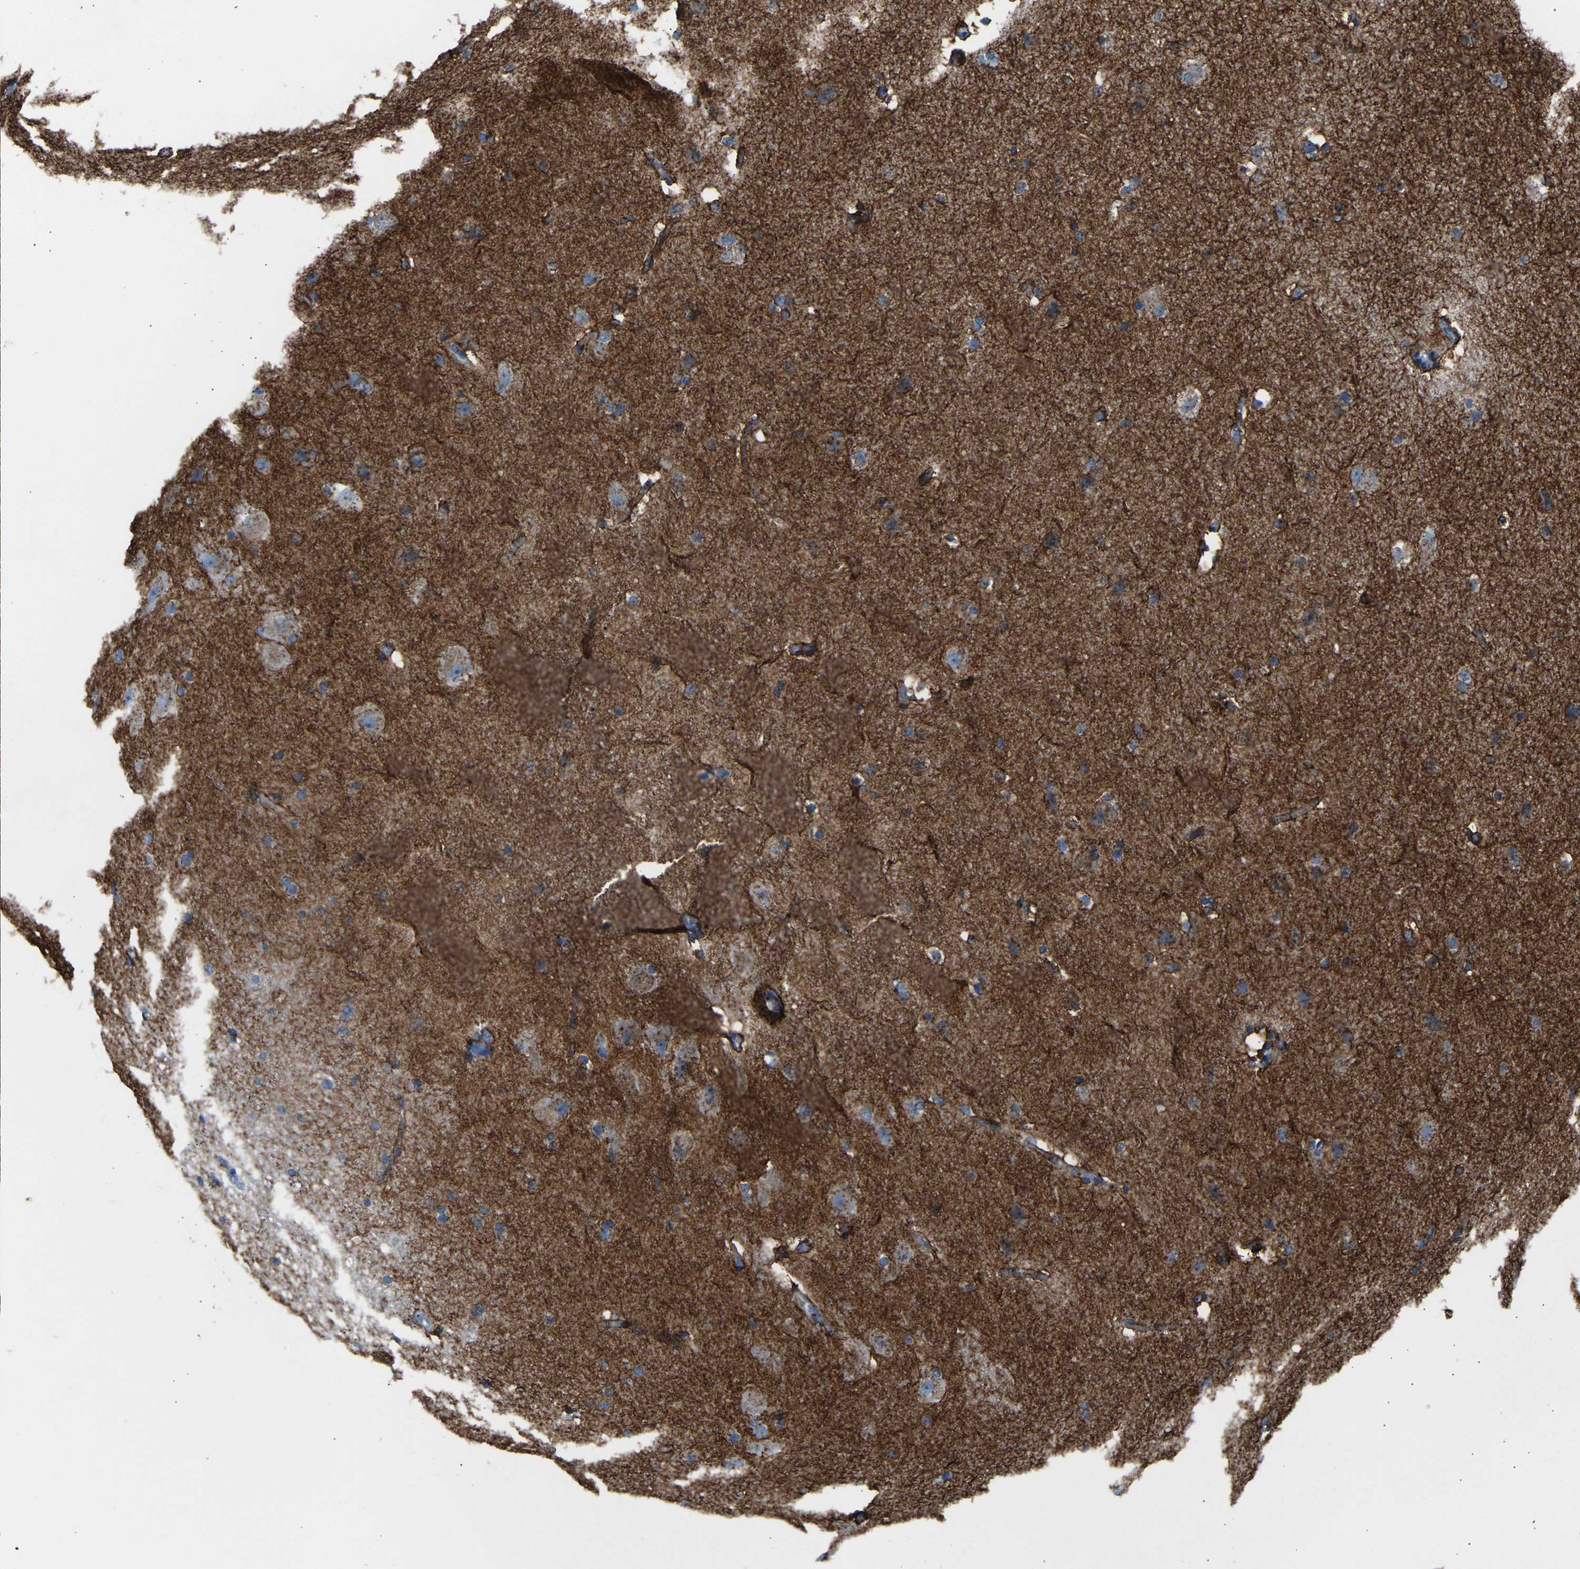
{"staining": {"intensity": "moderate", "quantity": ">75%", "location": "cytoplasmic/membranous"}, "tissue": "cerebral cortex", "cell_type": "Endothelial cells", "image_type": "normal", "snomed": [{"axis": "morphology", "description": "Normal tissue, NOS"}, {"axis": "topography", "description": "Cerebral cortex"}, {"axis": "topography", "description": "Hippocampus"}], "caption": "Protein staining of unremarkable cerebral cortex exhibits moderate cytoplasmic/membranous staining in about >75% of endothelial cells. (DAB = brown stain, brightfield microscopy at high magnification).", "gene": "CYREN", "patient": {"sex": "female", "age": 19}}